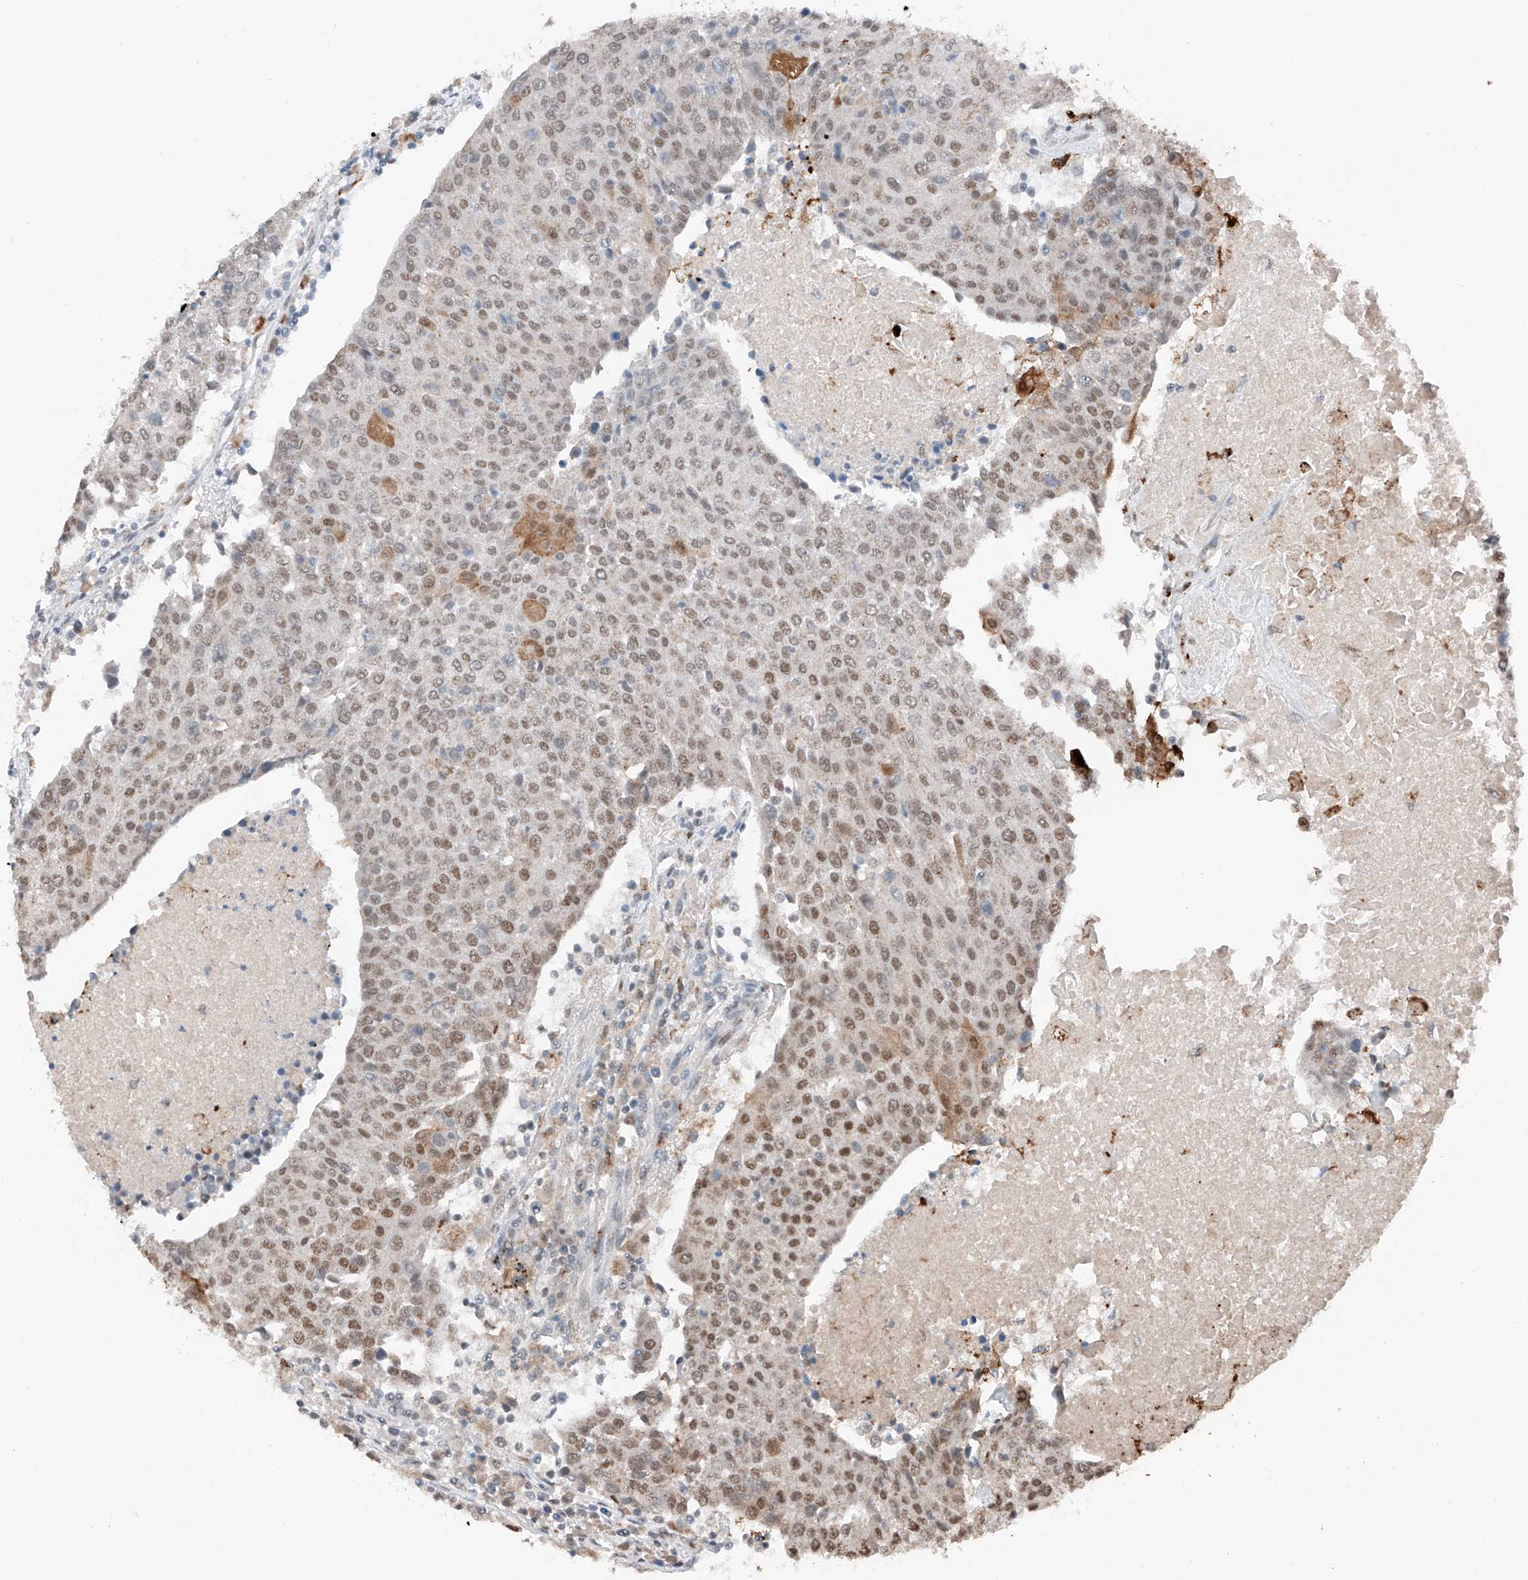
{"staining": {"intensity": "moderate", "quantity": "25%-75%", "location": "nuclear"}, "tissue": "urothelial cancer", "cell_type": "Tumor cells", "image_type": "cancer", "snomed": [{"axis": "morphology", "description": "Urothelial carcinoma, High grade"}, {"axis": "topography", "description": "Urinary bladder"}], "caption": "High-grade urothelial carcinoma stained with immunohistochemistry (IHC) exhibits moderate nuclear staining in approximately 25%-75% of tumor cells. Using DAB (3,3'-diaminobenzidine) (brown) and hematoxylin (blue) stains, captured at high magnification using brightfield microscopy.", "gene": "TBX4", "patient": {"sex": "female", "age": 85}}